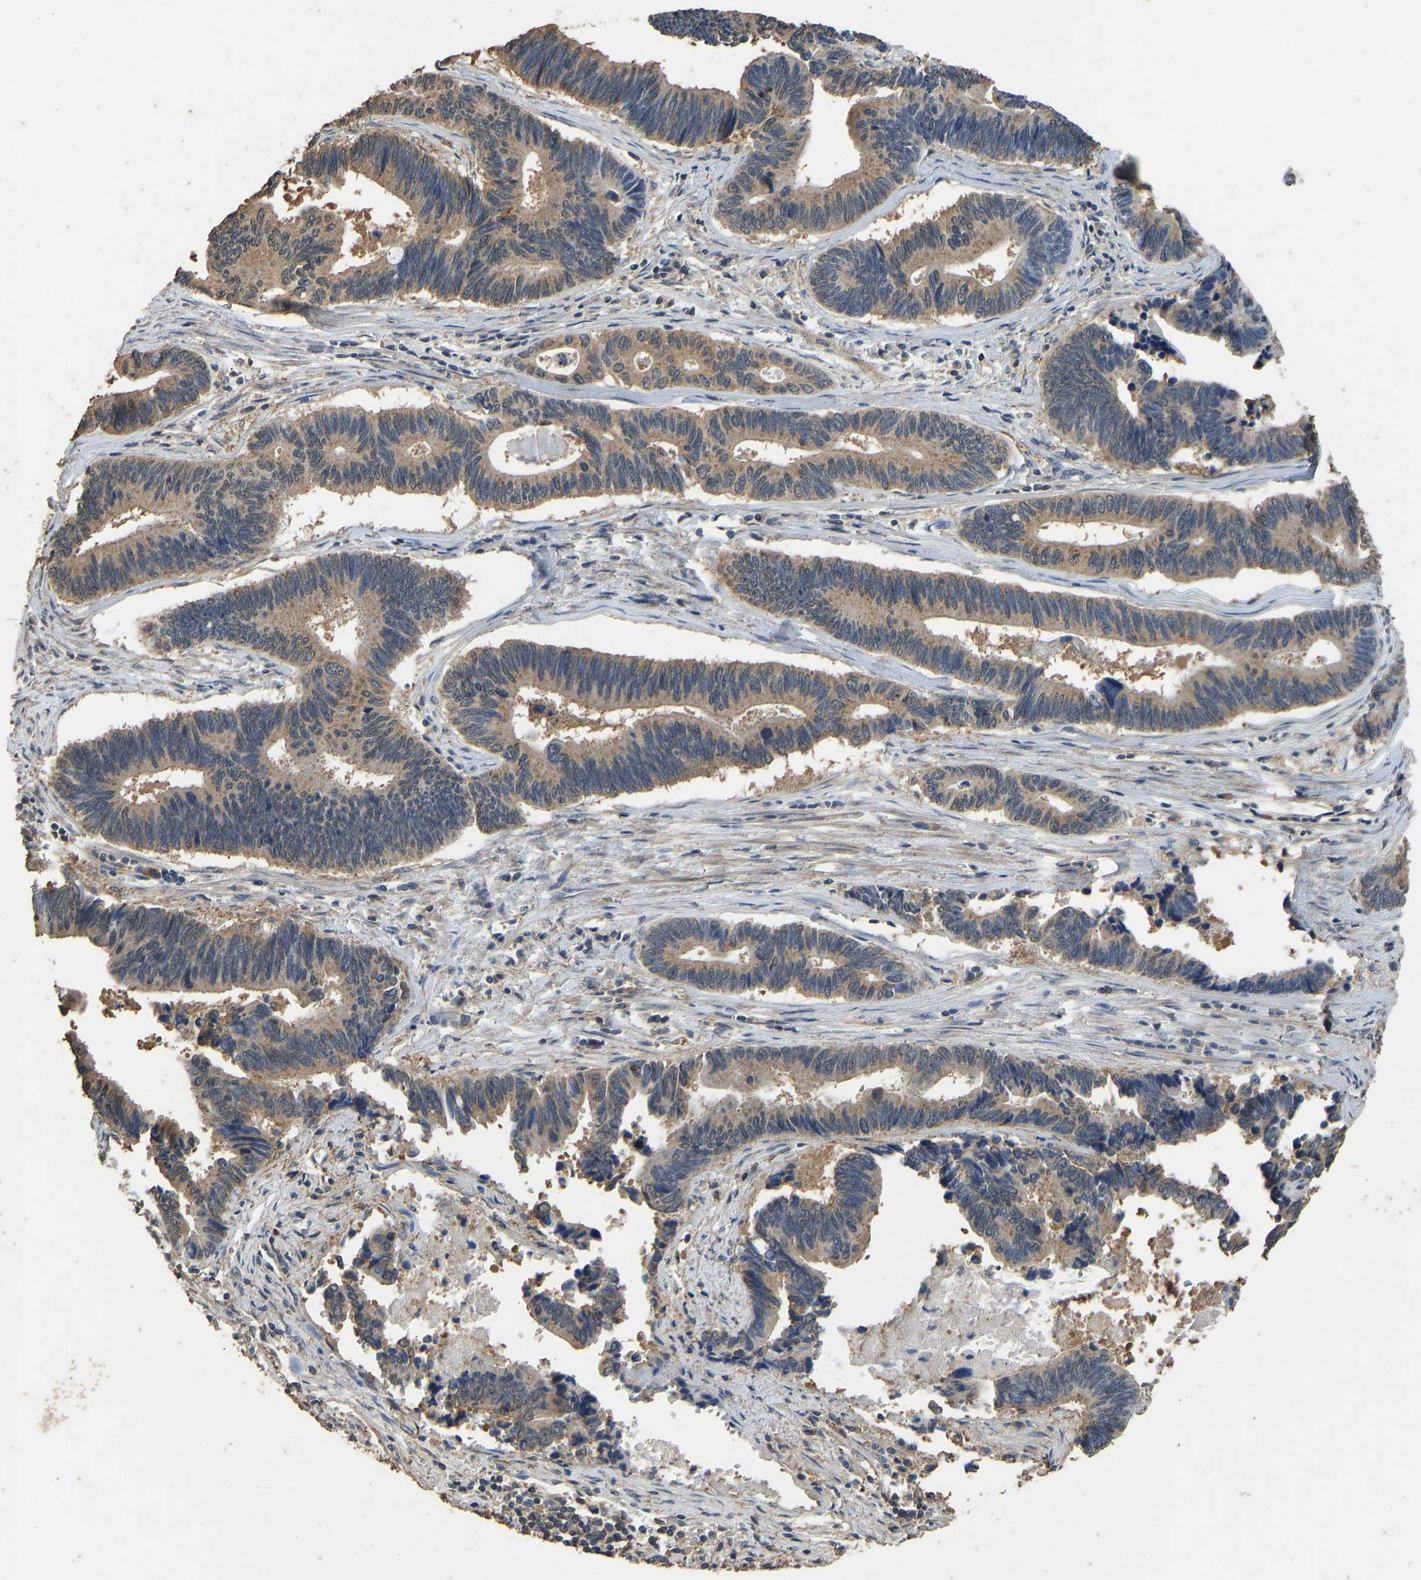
{"staining": {"intensity": "moderate", "quantity": ">75%", "location": "cytoplasmic/membranous"}, "tissue": "pancreatic cancer", "cell_type": "Tumor cells", "image_type": "cancer", "snomed": [{"axis": "morphology", "description": "Adenocarcinoma, NOS"}, {"axis": "topography", "description": "Pancreas"}], "caption": "IHC histopathology image of neoplastic tissue: adenocarcinoma (pancreatic) stained using immunohistochemistry demonstrates medium levels of moderate protein expression localized specifically in the cytoplasmic/membranous of tumor cells, appearing as a cytoplasmic/membranous brown color.", "gene": "CIDEC", "patient": {"sex": "female", "age": 70}}